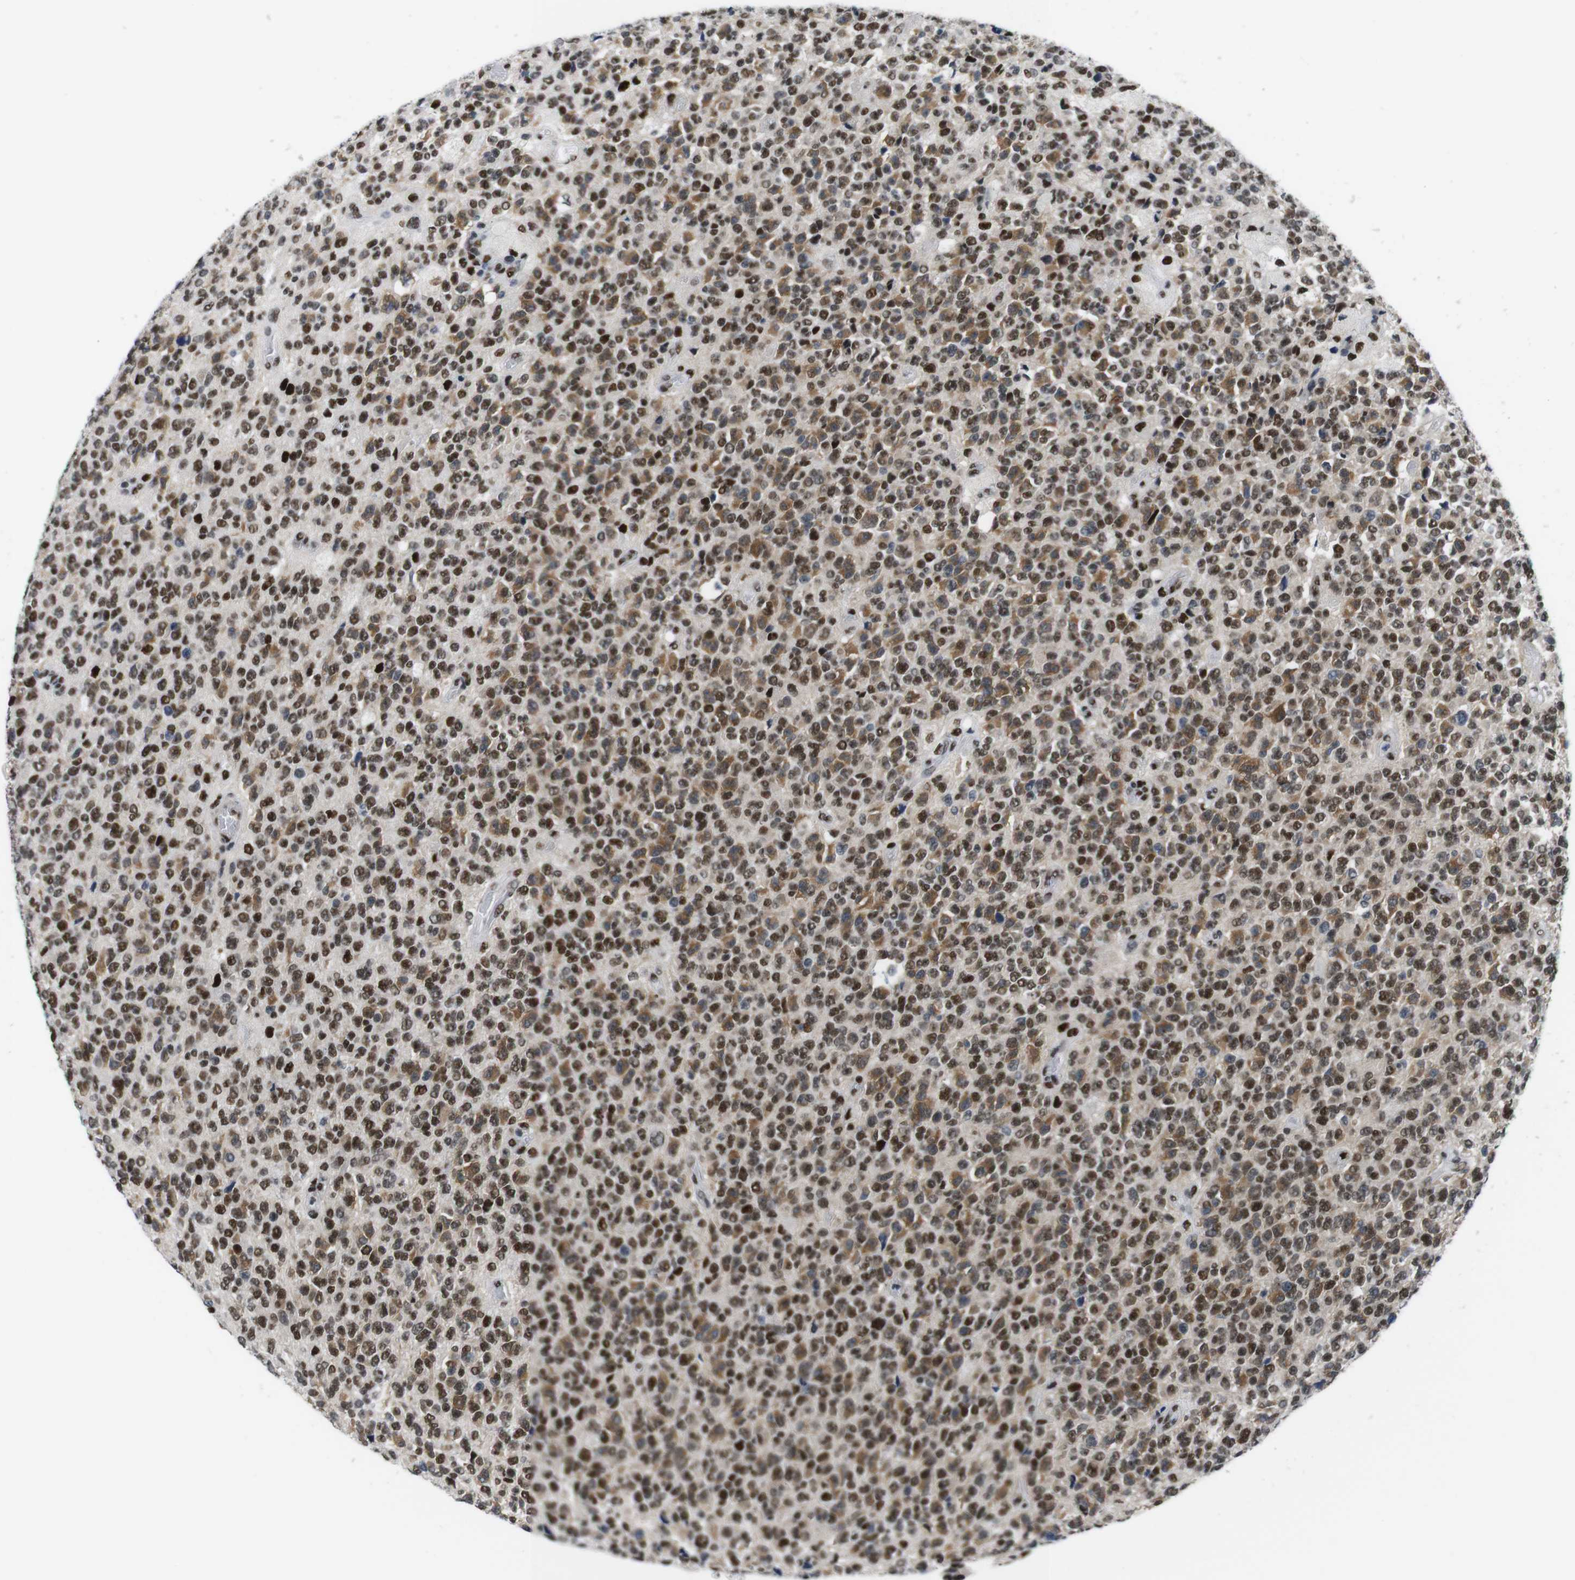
{"staining": {"intensity": "moderate", "quantity": ">75%", "location": "cytoplasmic/membranous,nuclear"}, "tissue": "glioma", "cell_type": "Tumor cells", "image_type": "cancer", "snomed": [{"axis": "morphology", "description": "Glioma, malignant, High grade"}, {"axis": "topography", "description": "pancreas cauda"}], "caption": "The histopathology image displays a brown stain indicating the presence of a protein in the cytoplasmic/membranous and nuclear of tumor cells in glioma. (Brightfield microscopy of DAB IHC at high magnification).", "gene": "PSME3", "patient": {"sex": "male", "age": 60}}